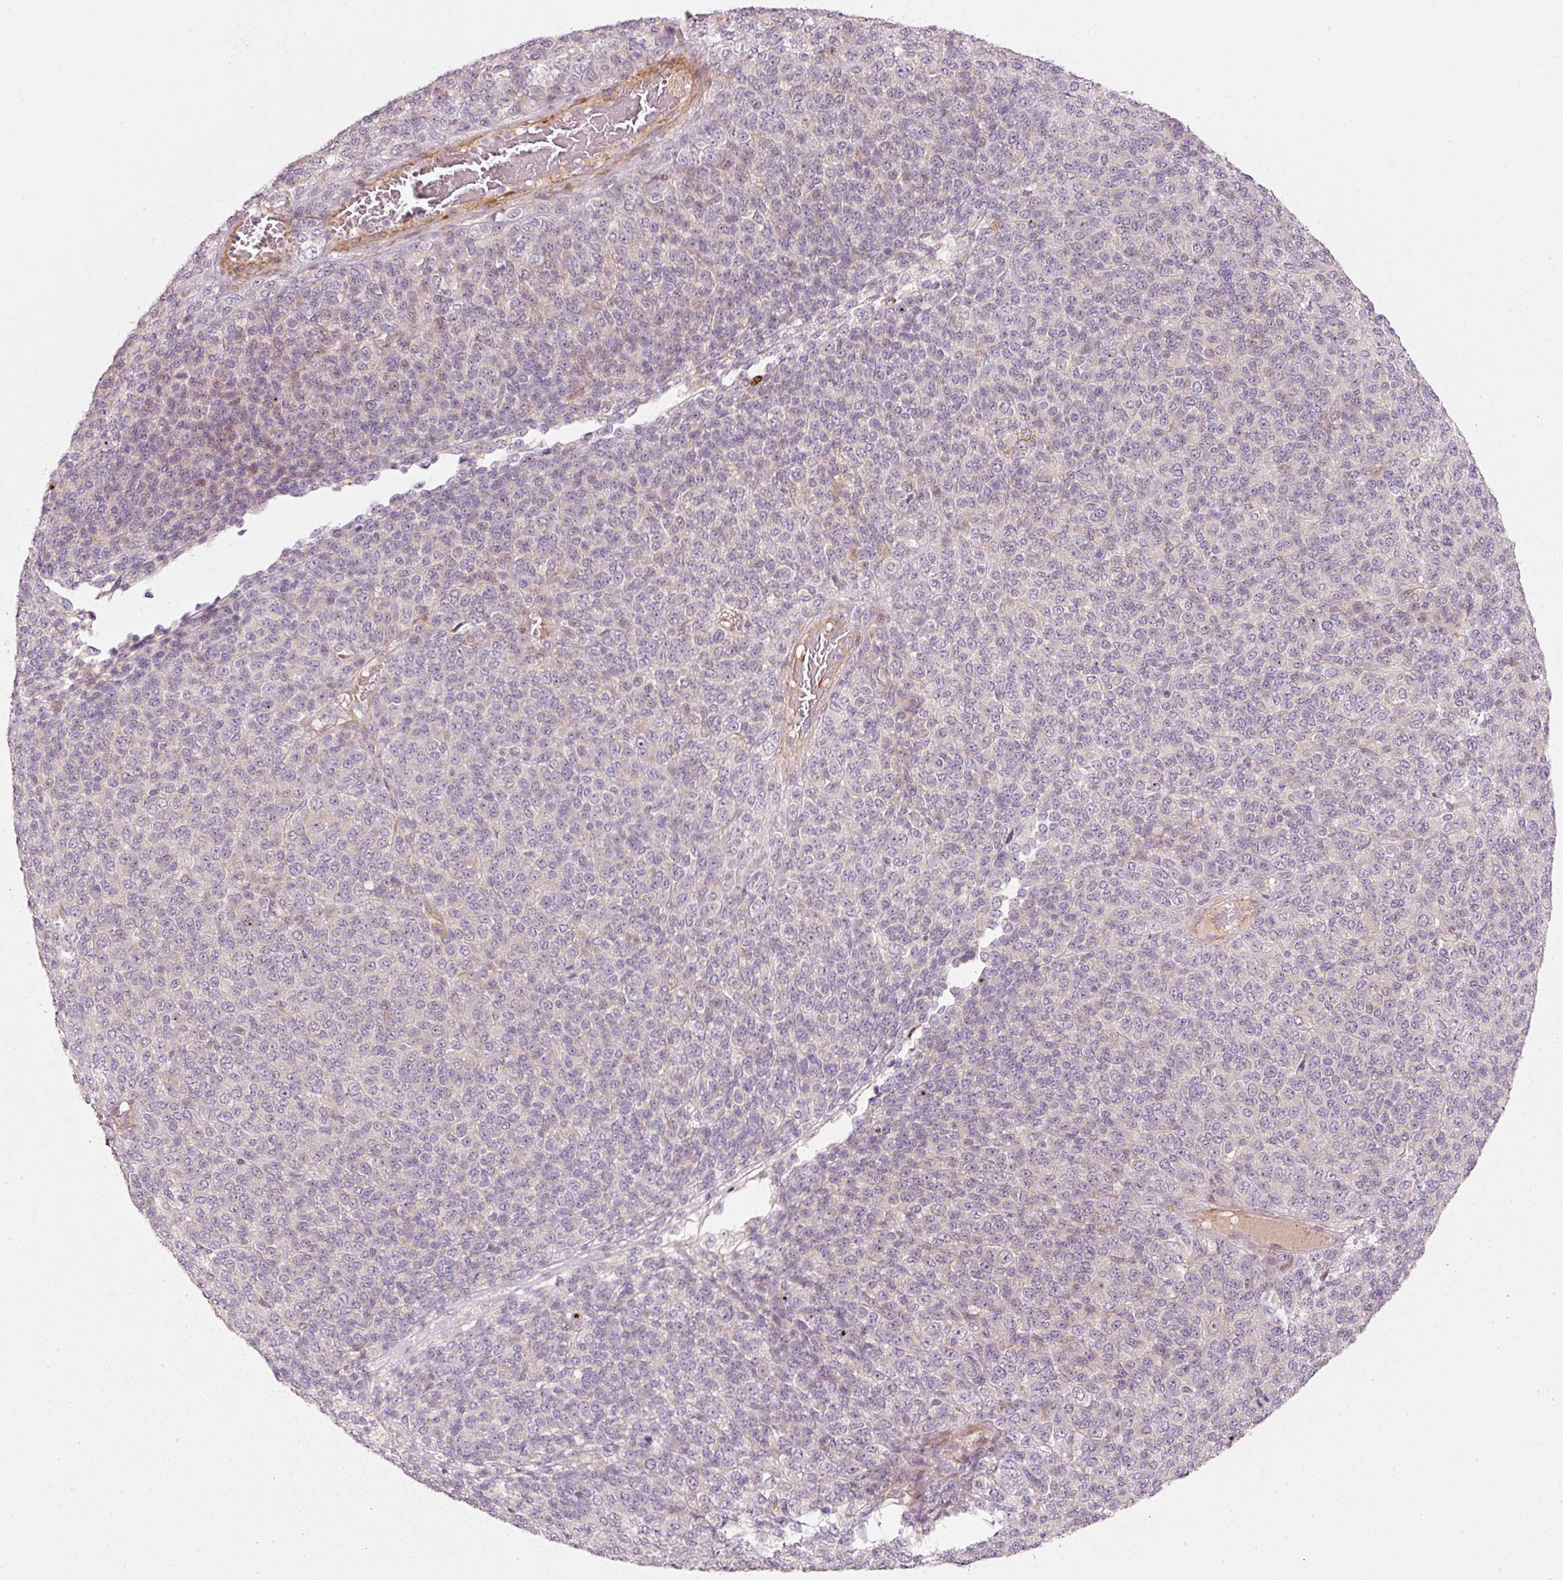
{"staining": {"intensity": "moderate", "quantity": "<25%", "location": "cytoplasmic/membranous"}, "tissue": "melanoma", "cell_type": "Tumor cells", "image_type": "cancer", "snomed": [{"axis": "morphology", "description": "Malignant melanoma, Metastatic site"}, {"axis": "topography", "description": "Brain"}], "caption": "This is a micrograph of IHC staining of malignant melanoma (metastatic site), which shows moderate expression in the cytoplasmic/membranous of tumor cells.", "gene": "KCNQ1", "patient": {"sex": "female", "age": 56}}